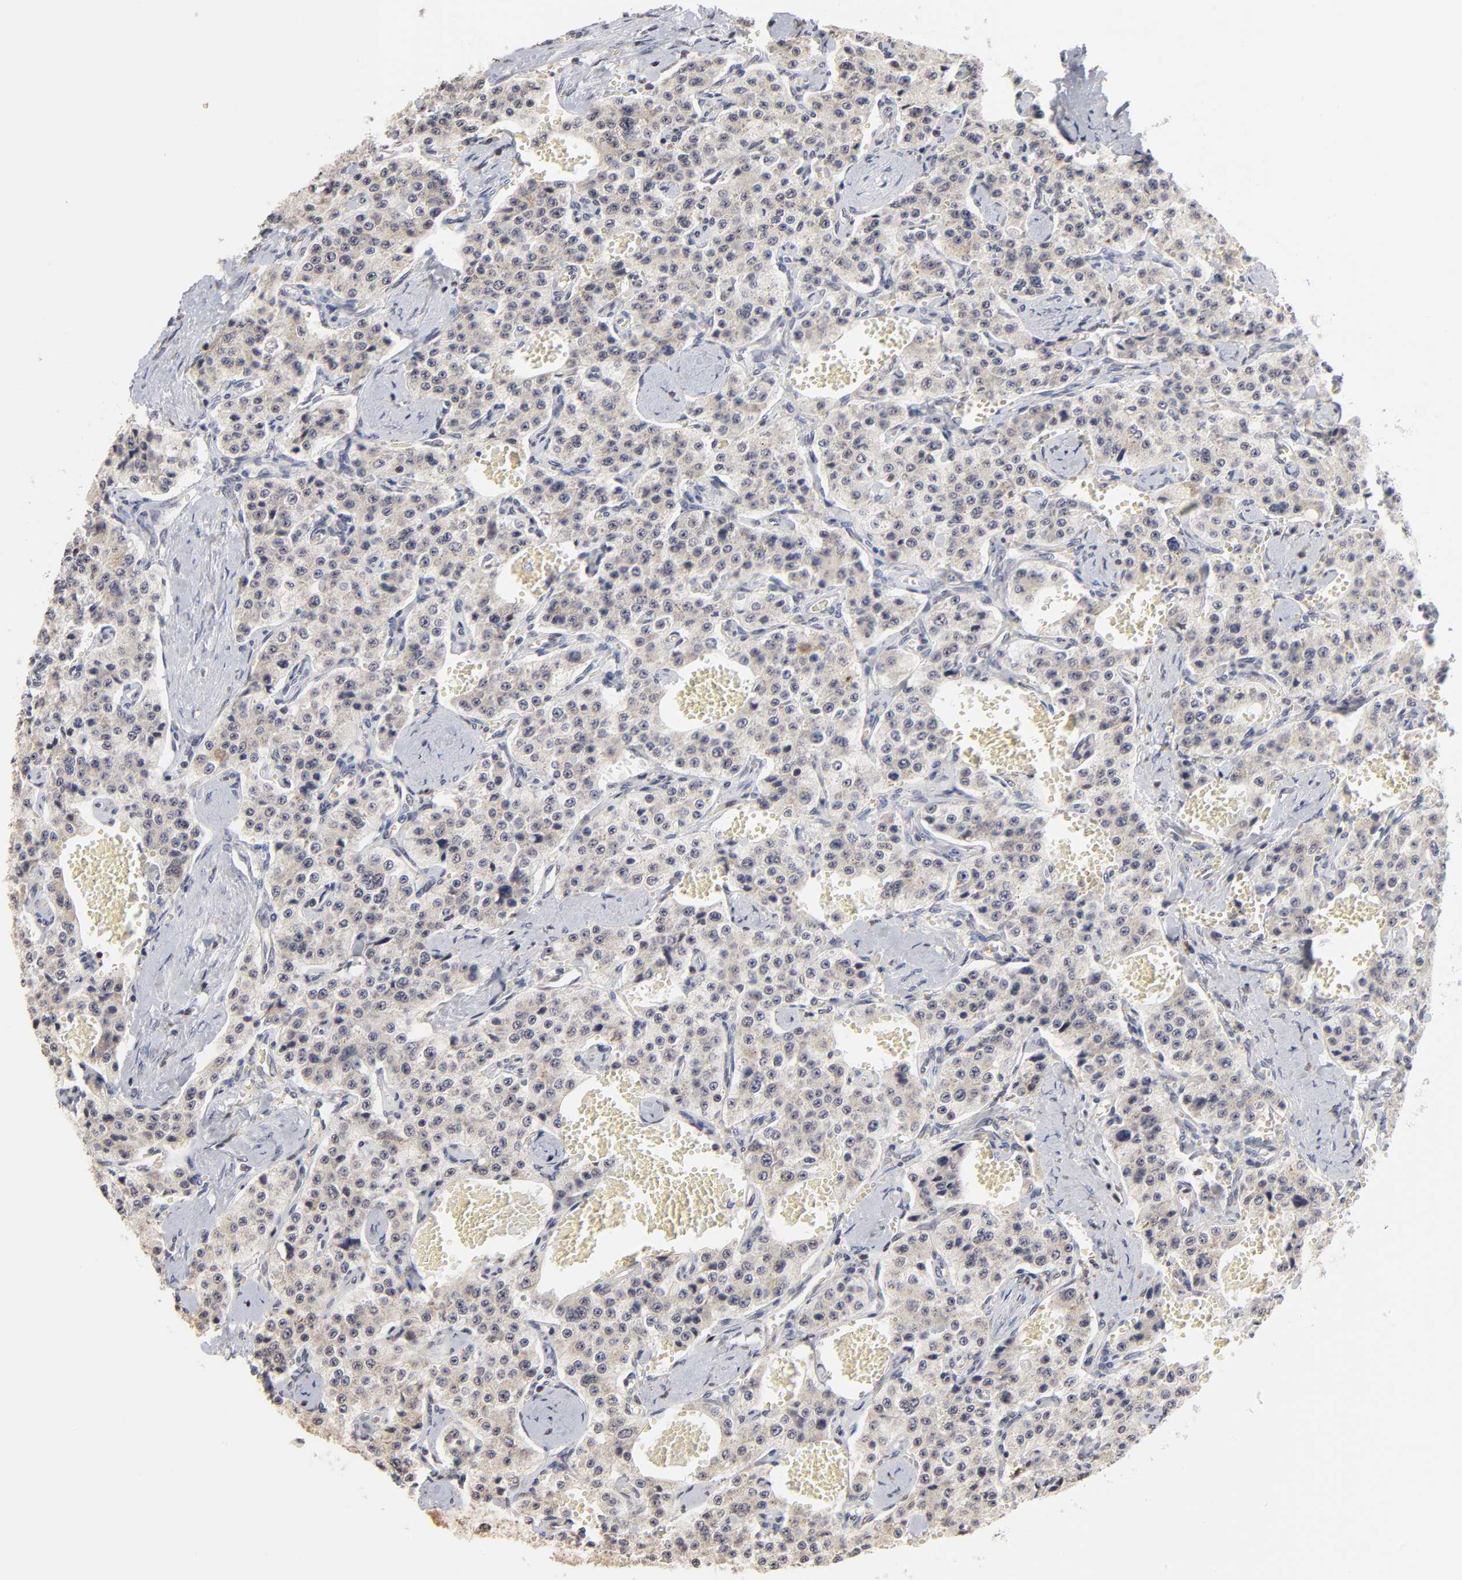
{"staining": {"intensity": "weak", "quantity": ">75%", "location": "cytoplasmic/membranous"}, "tissue": "carcinoid", "cell_type": "Tumor cells", "image_type": "cancer", "snomed": [{"axis": "morphology", "description": "Carcinoid, malignant, NOS"}, {"axis": "topography", "description": "Small intestine"}], "caption": "Carcinoid (malignant) was stained to show a protein in brown. There is low levels of weak cytoplasmic/membranous staining in approximately >75% of tumor cells.", "gene": "BRPF1", "patient": {"sex": "male", "age": 52}}